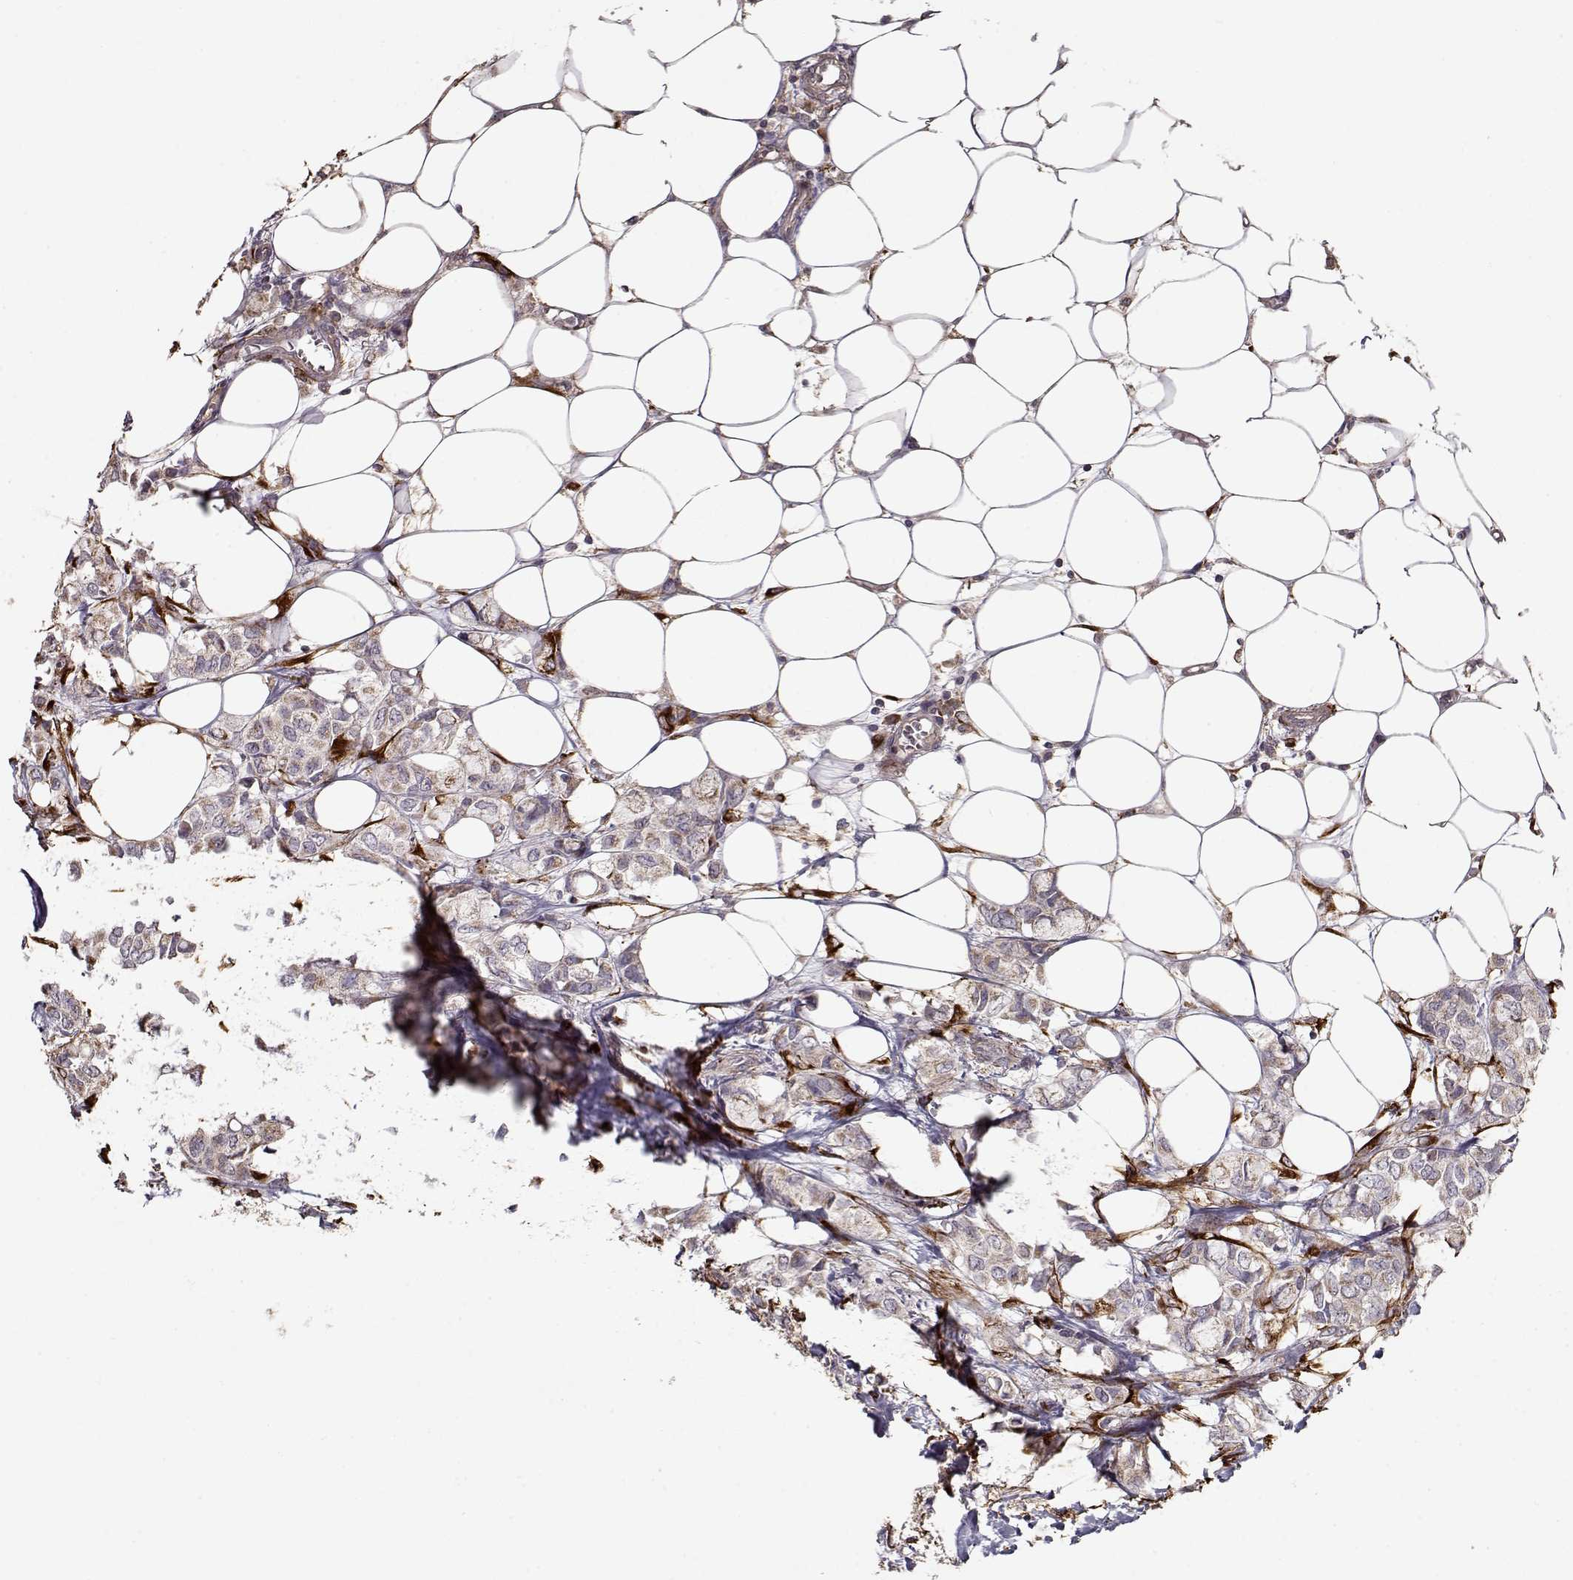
{"staining": {"intensity": "weak", "quantity": ">75%", "location": "cytoplasmic/membranous"}, "tissue": "breast cancer", "cell_type": "Tumor cells", "image_type": "cancer", "snomed": [{"axis": "morphology", "description": "Duct carcinoma"}, {"axis": "topography", "description": "Breast"}], "caption": "Weak cytoplasmic/membranous positivity is present in about >75% of tumor cells in breast intraductal carcinoma. (IHC, brightfield microscopy, high magnification).", "gene": "IMMP1L", "patient": {"sex": "female", "age": 85}}